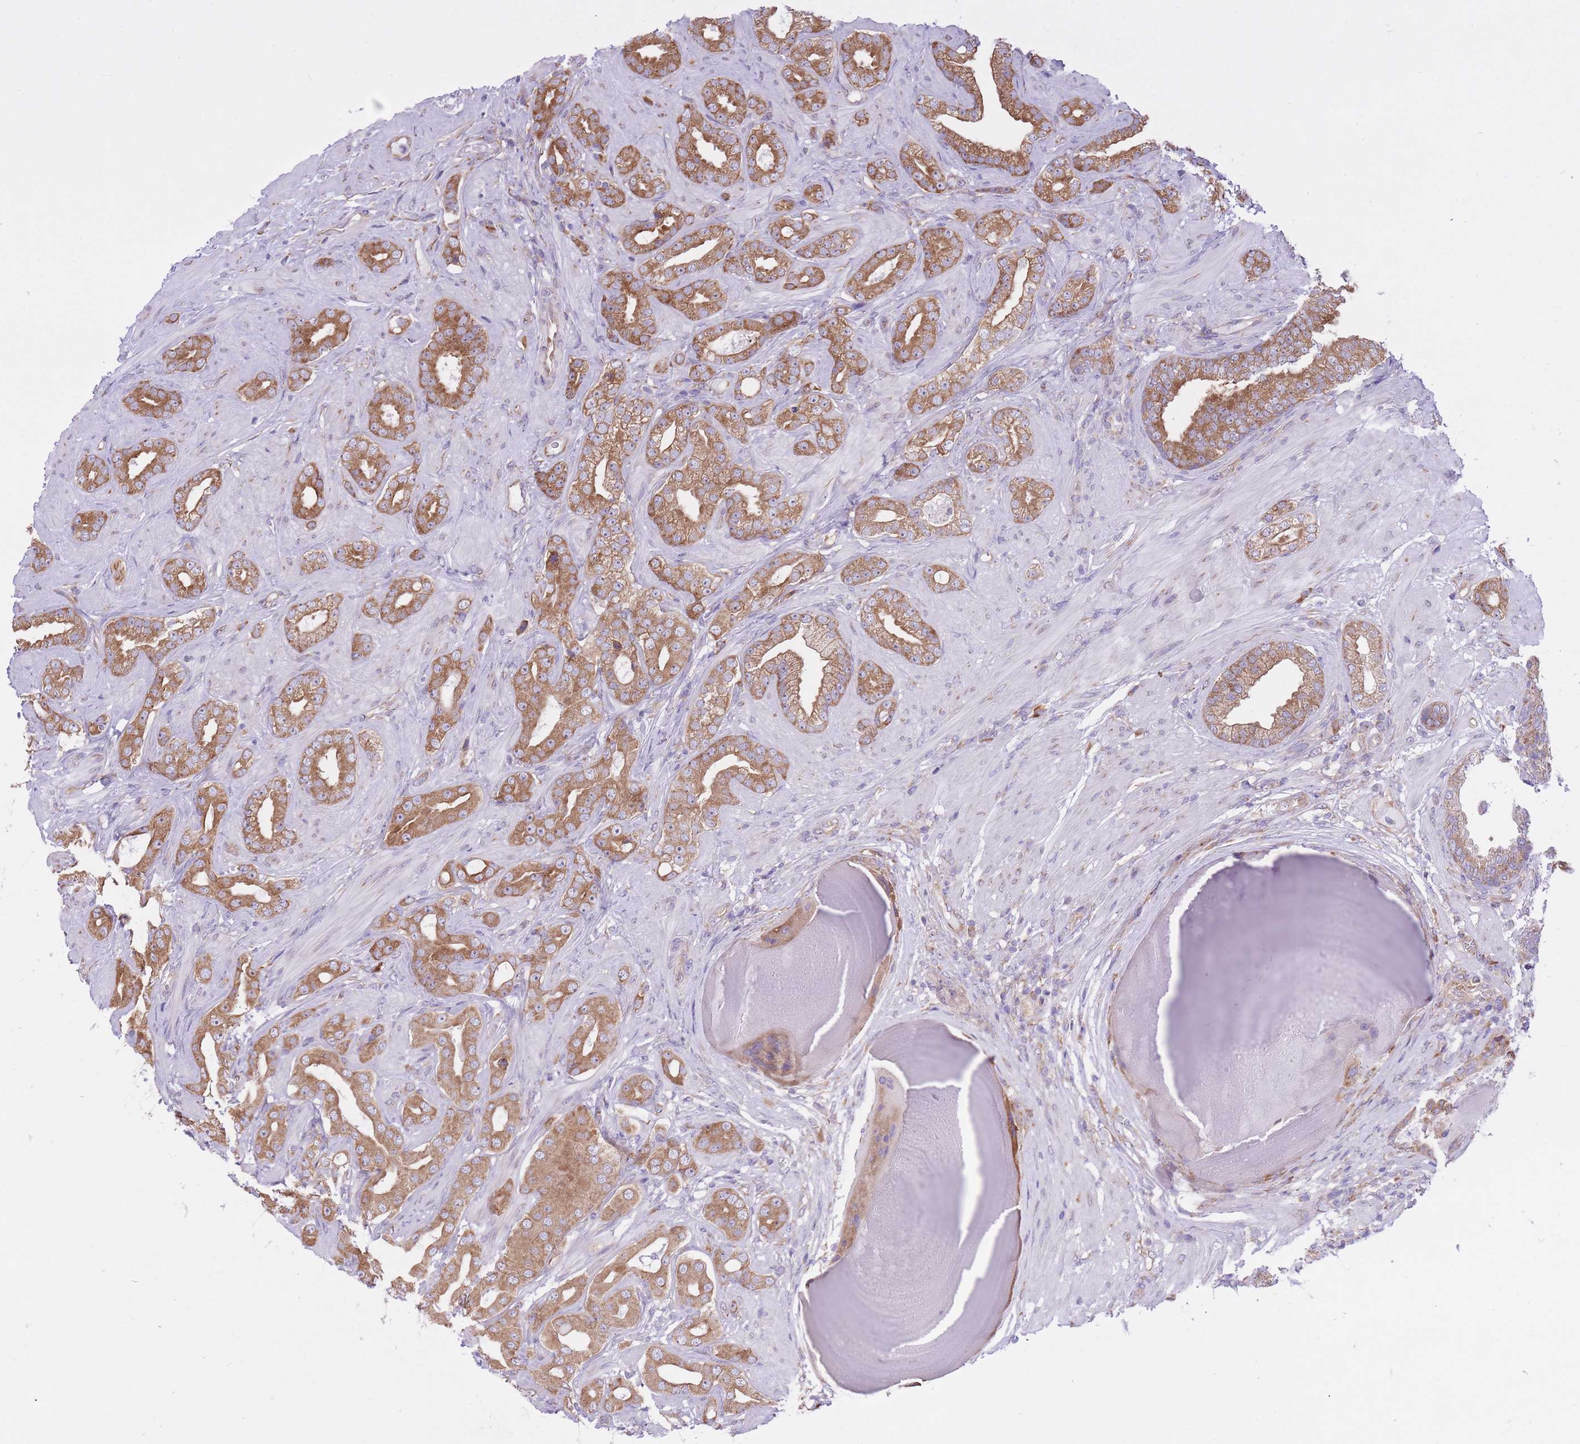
{"staining": {"intensity": "moderate", "quantity": ">75%", "location": "cytoplasmic/membranous"}, "tissue": "prostate cancer", "cell_type": "Tumor cells", "image_type": "cancer", "snomed": [{"axis": "morphology", "description": "Adenocarcinoma, Low grade"}, {"axis": "topography", "description": "Prostate"}], "caption": "Prostate cancer was stained to show a protein in brown. There is medium levels of moderate cytoplasmic/membranous expression in about >75% of tumor cells.", "gene": "ZNF501", "patient": {"sex": "male", "age": 57}}